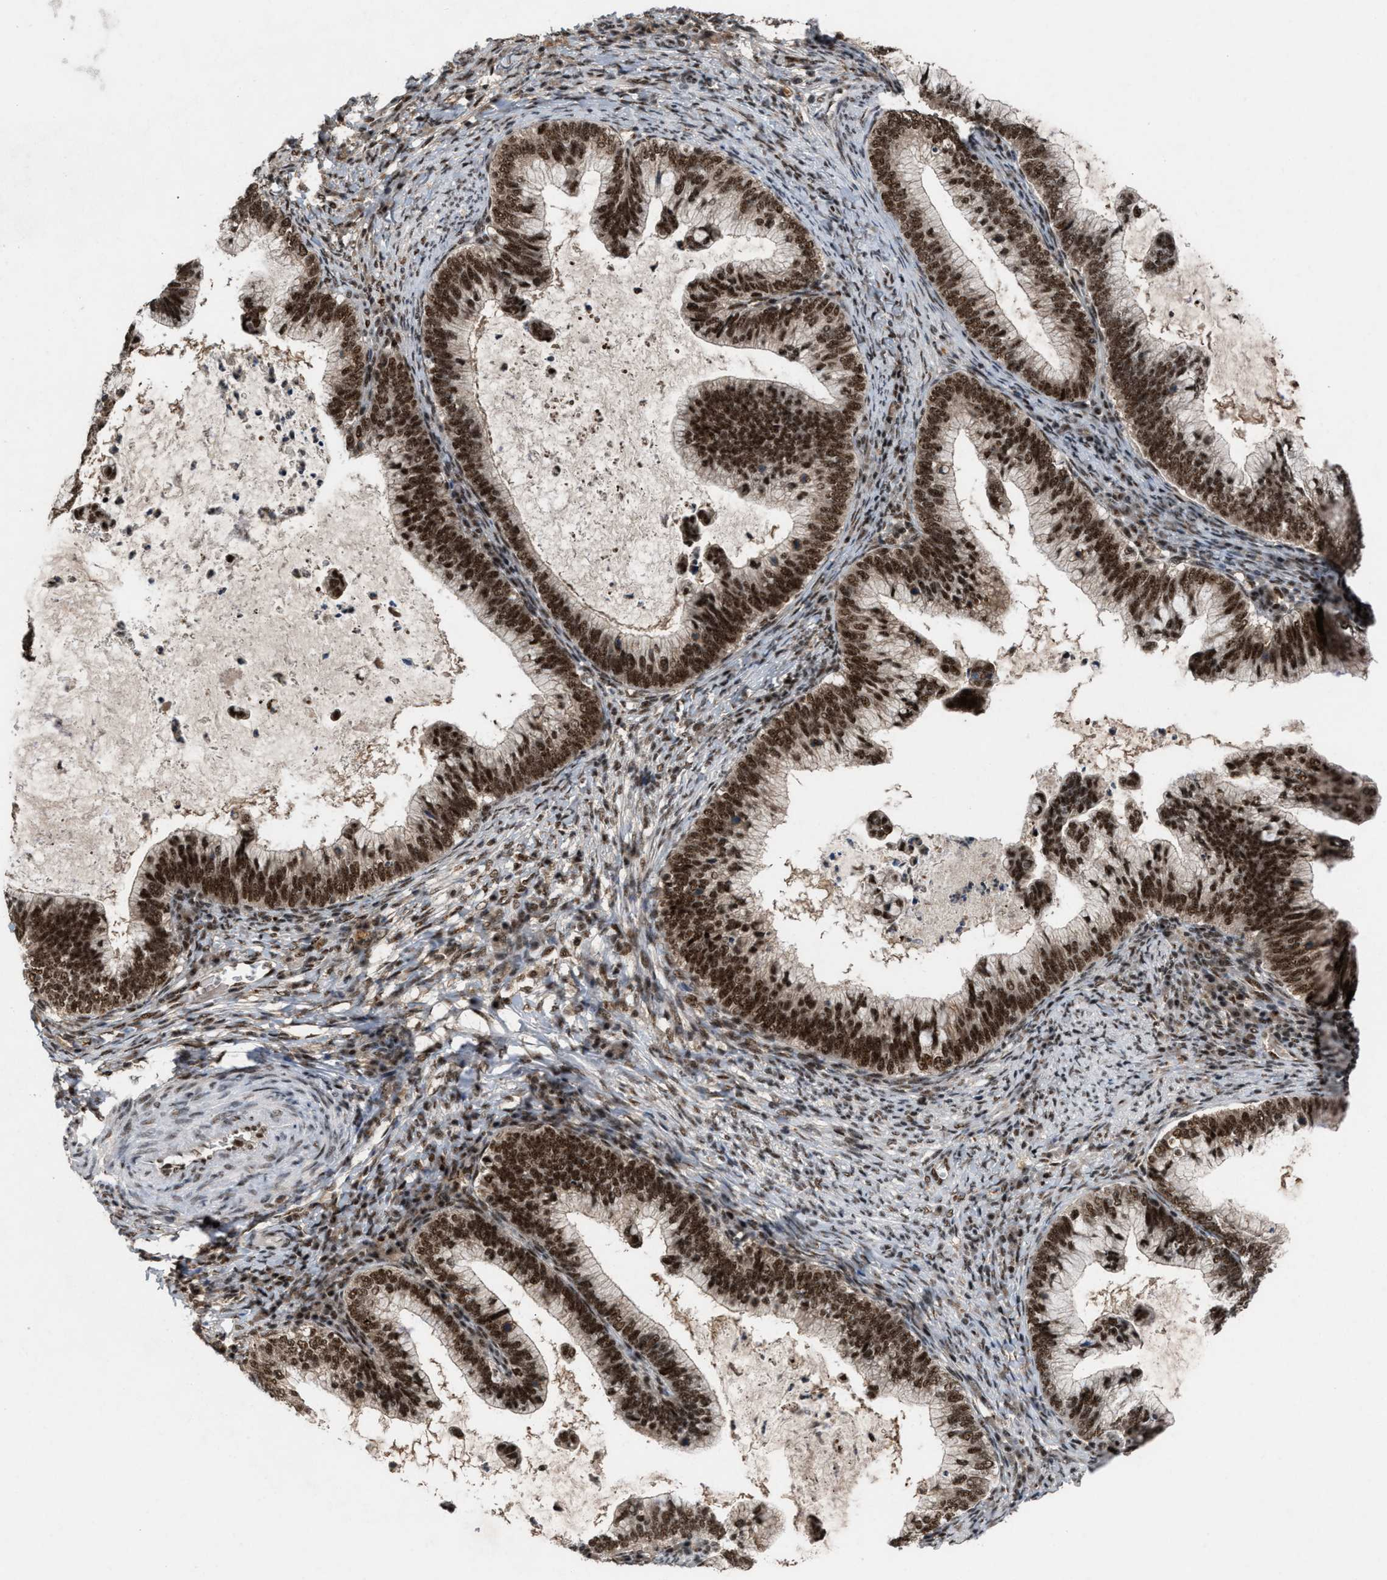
{"staining": {"intensity": "strong", "quantity": ">75%", "location": "nuclear"}, "tissue": "cervical cancer", "cell_type": "Tumor cells", "image_type": "cancer", "snomed": [{"axis": "morphology", "description": "Adenocarcinoma, NOS"}, {"axis": "topography", "description": "Cervix"}], "caption": "Immunohistochemical staining of human cervical cancer displays high levels of strong nuclear positivity in about >75% of tumor cells.", "gene": "PRPF4", "patient": {"sex": "female", "age": 36}}